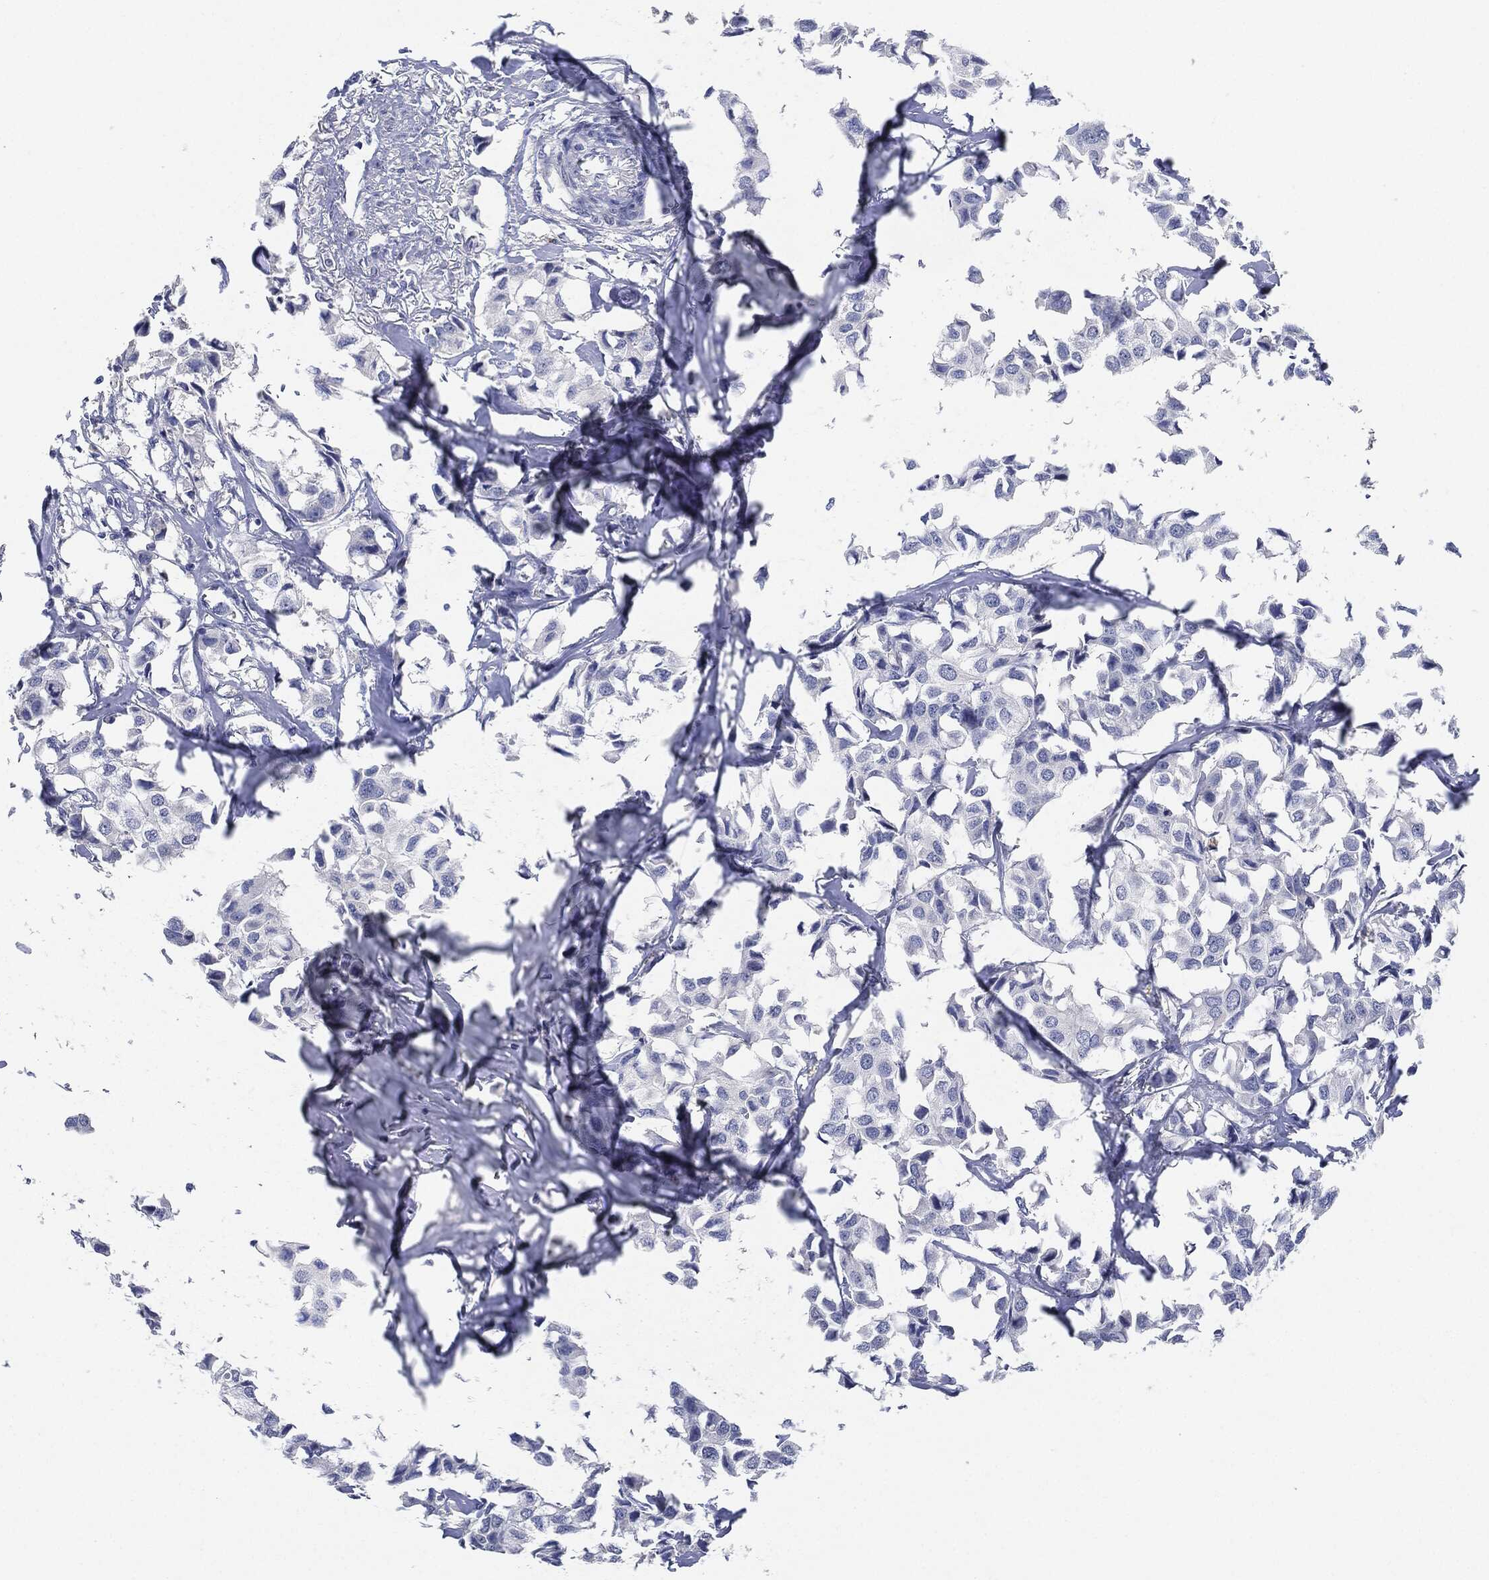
{"staining": {"intensity": "negative", "quantity": "none", "location": "none"}, "tissue": "breast cancer", "cell_type": "Tumor cells", "image_type": "cancer", "snomed": [{"axis": "morphology", "description": "Duct carcinoma"}, {"axis": "topography", "description": "Breast"}], "caption": "IHC image of human breast invasive ductal carcinoma stained for a protein (brown), which demonstrates no expression in tumor cells.", "gene": "NTRK1", "patient": {"sex": "female", "age": 80}}